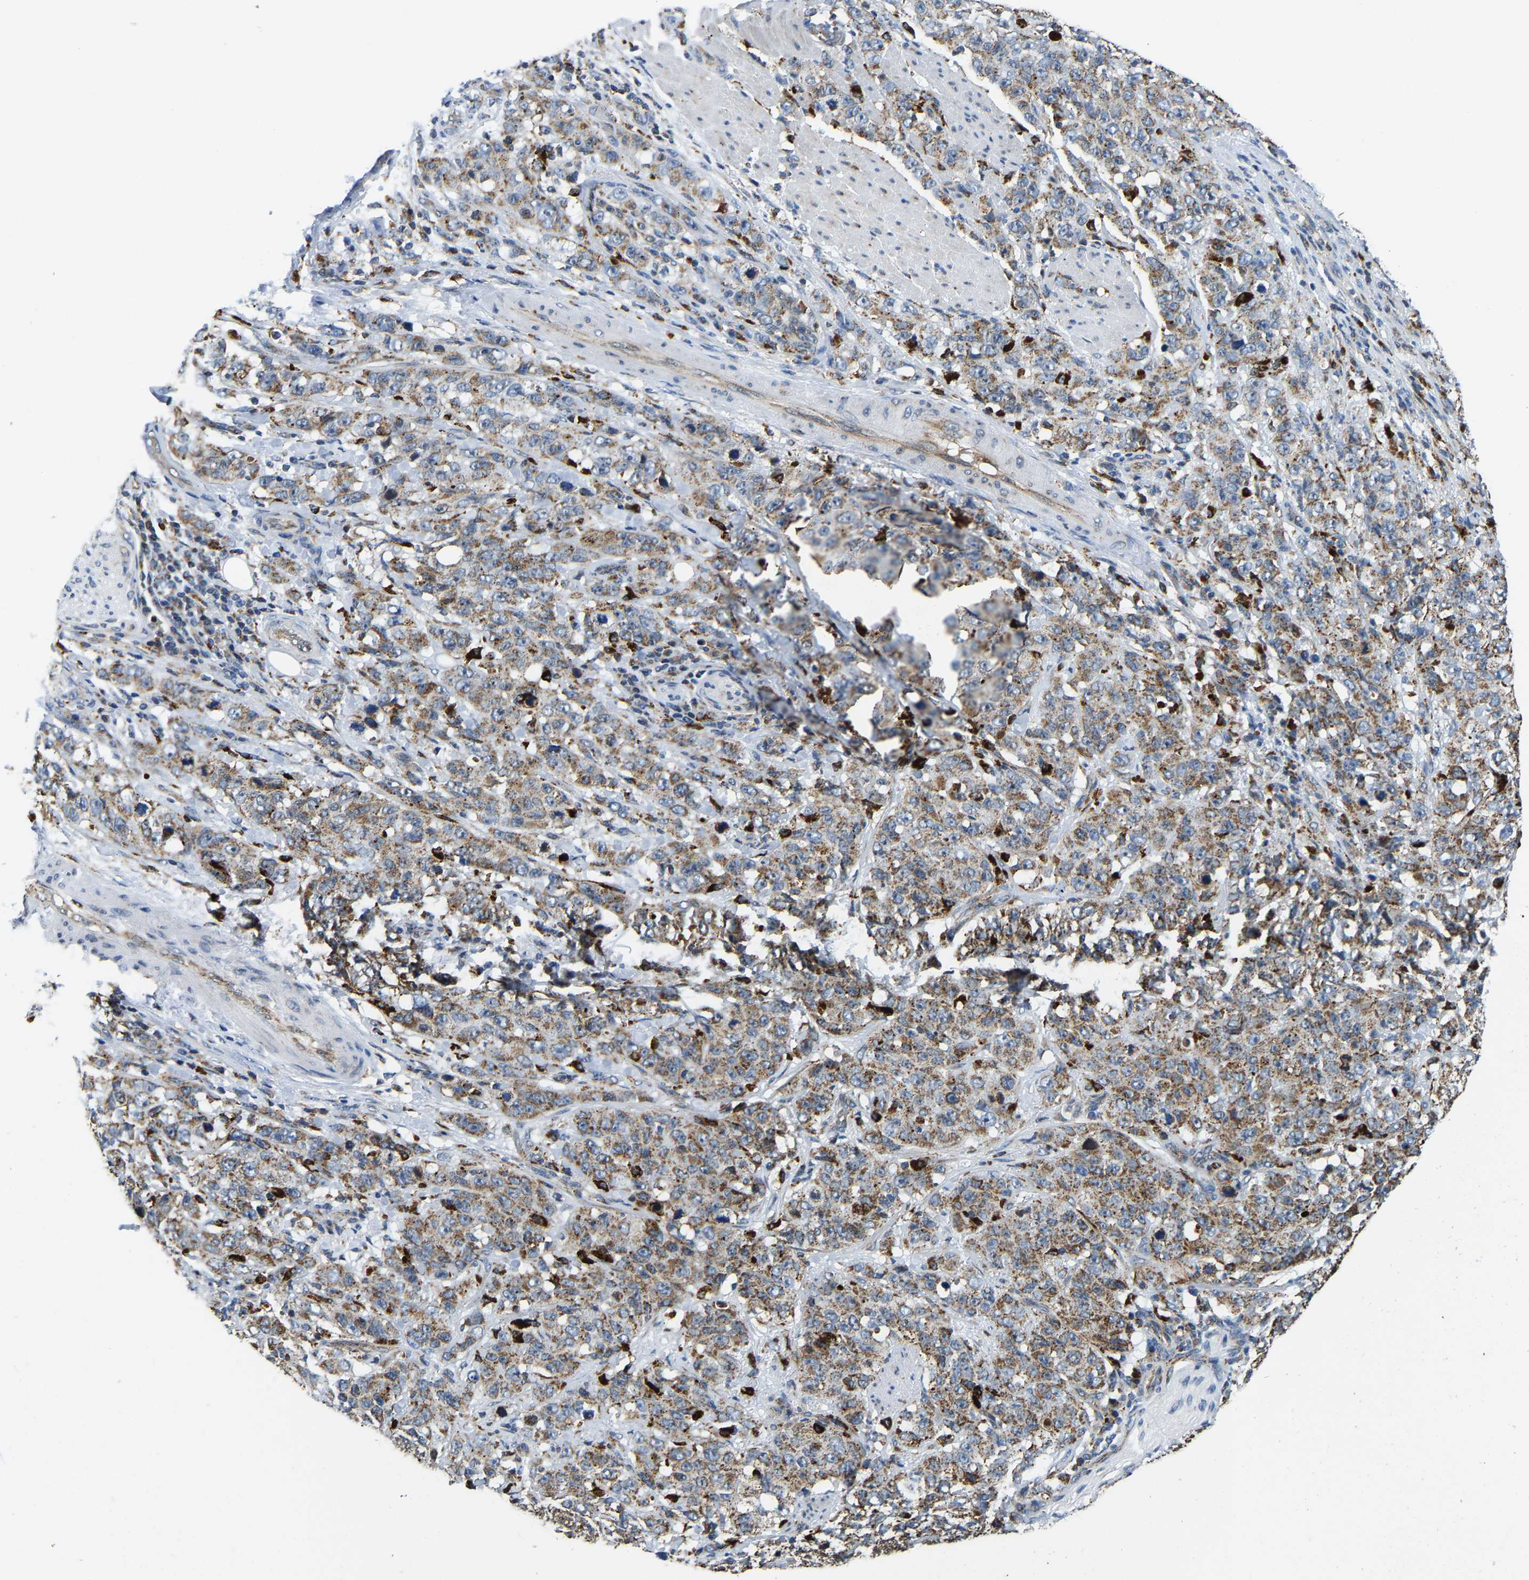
{"staining": {"intensity": "moderate", "quantity": ">75%", "location": "cytoplasmic/membranous"}, "tissue": "stomach cancer", "cell_type": "Tumor cells", "image_type": "cancer", "snomed": [{"axis": "morphology", "description": "Adenocarcinoma, NOS"}, {"axis": "topography", "description": "Stomach"}], "caption": "Stomach adenocarcinoma stained with immunohistochemistry (IHC) exhibits moderate cytoplasmic/membranous positivity in approximately >75% of tumor cells.", "gene": "GIMAP7", "patient": {"sex": "male", "age": 48}}